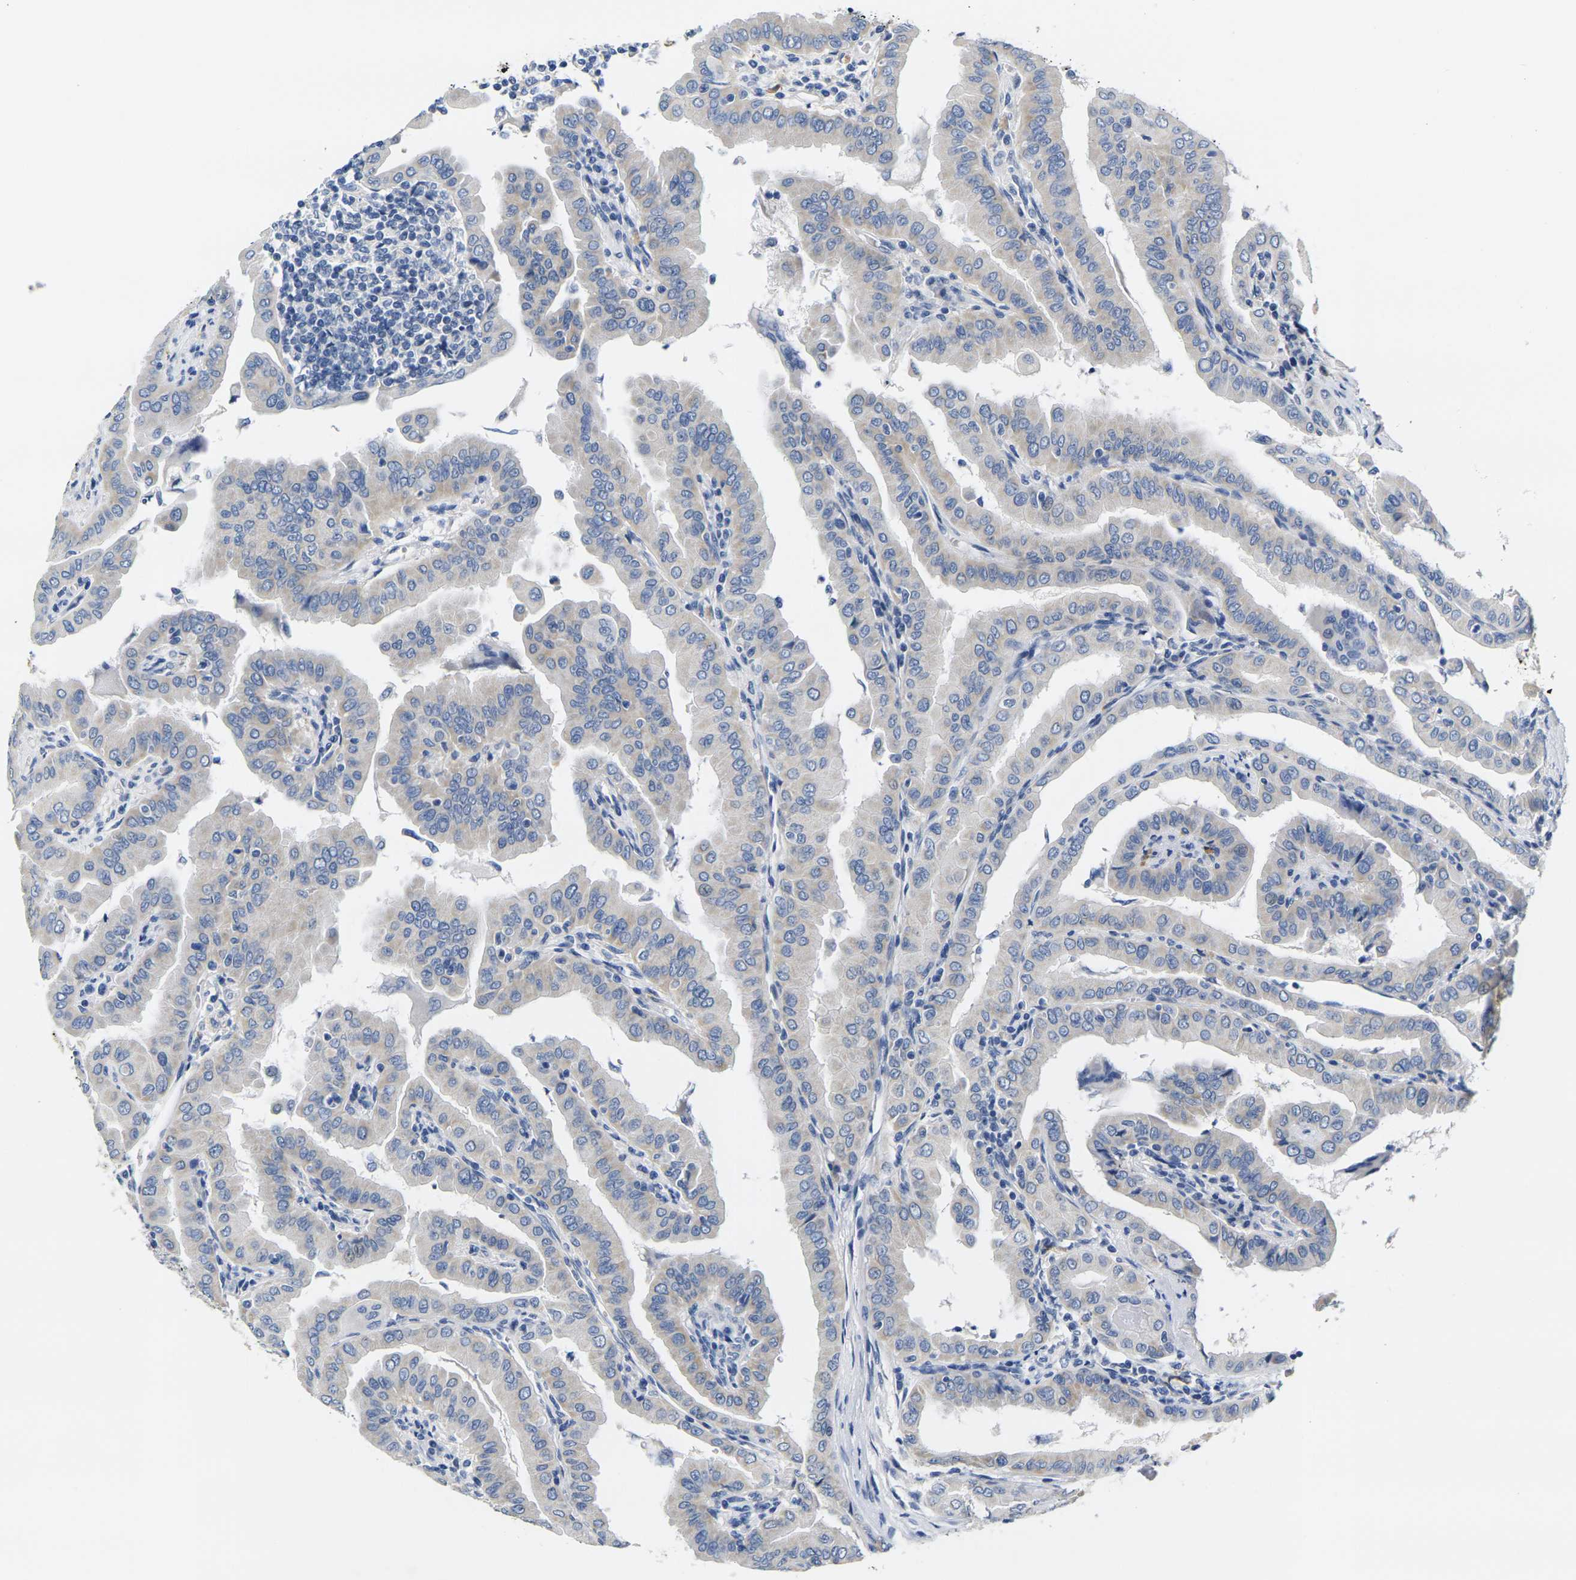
{"staining": {"intensity": "negative", "quantity": "none", "location": "none"}, "tissue": "thyroid cancer", "cell_type": "Tumor cells", "image_type": "cancer", "snomed": [{"axis": "morphology", "description": "Papillary adenocarcinoma, NOS"}, {"axis": "topography", "description": "Thyroid gland"}], "caption": "Image shows no significant protein expression in tumor cells of papillary adenocarcinoma (thyroid).", "gene": "NOCT", "patient": {"sex": "male", "age": 33}}